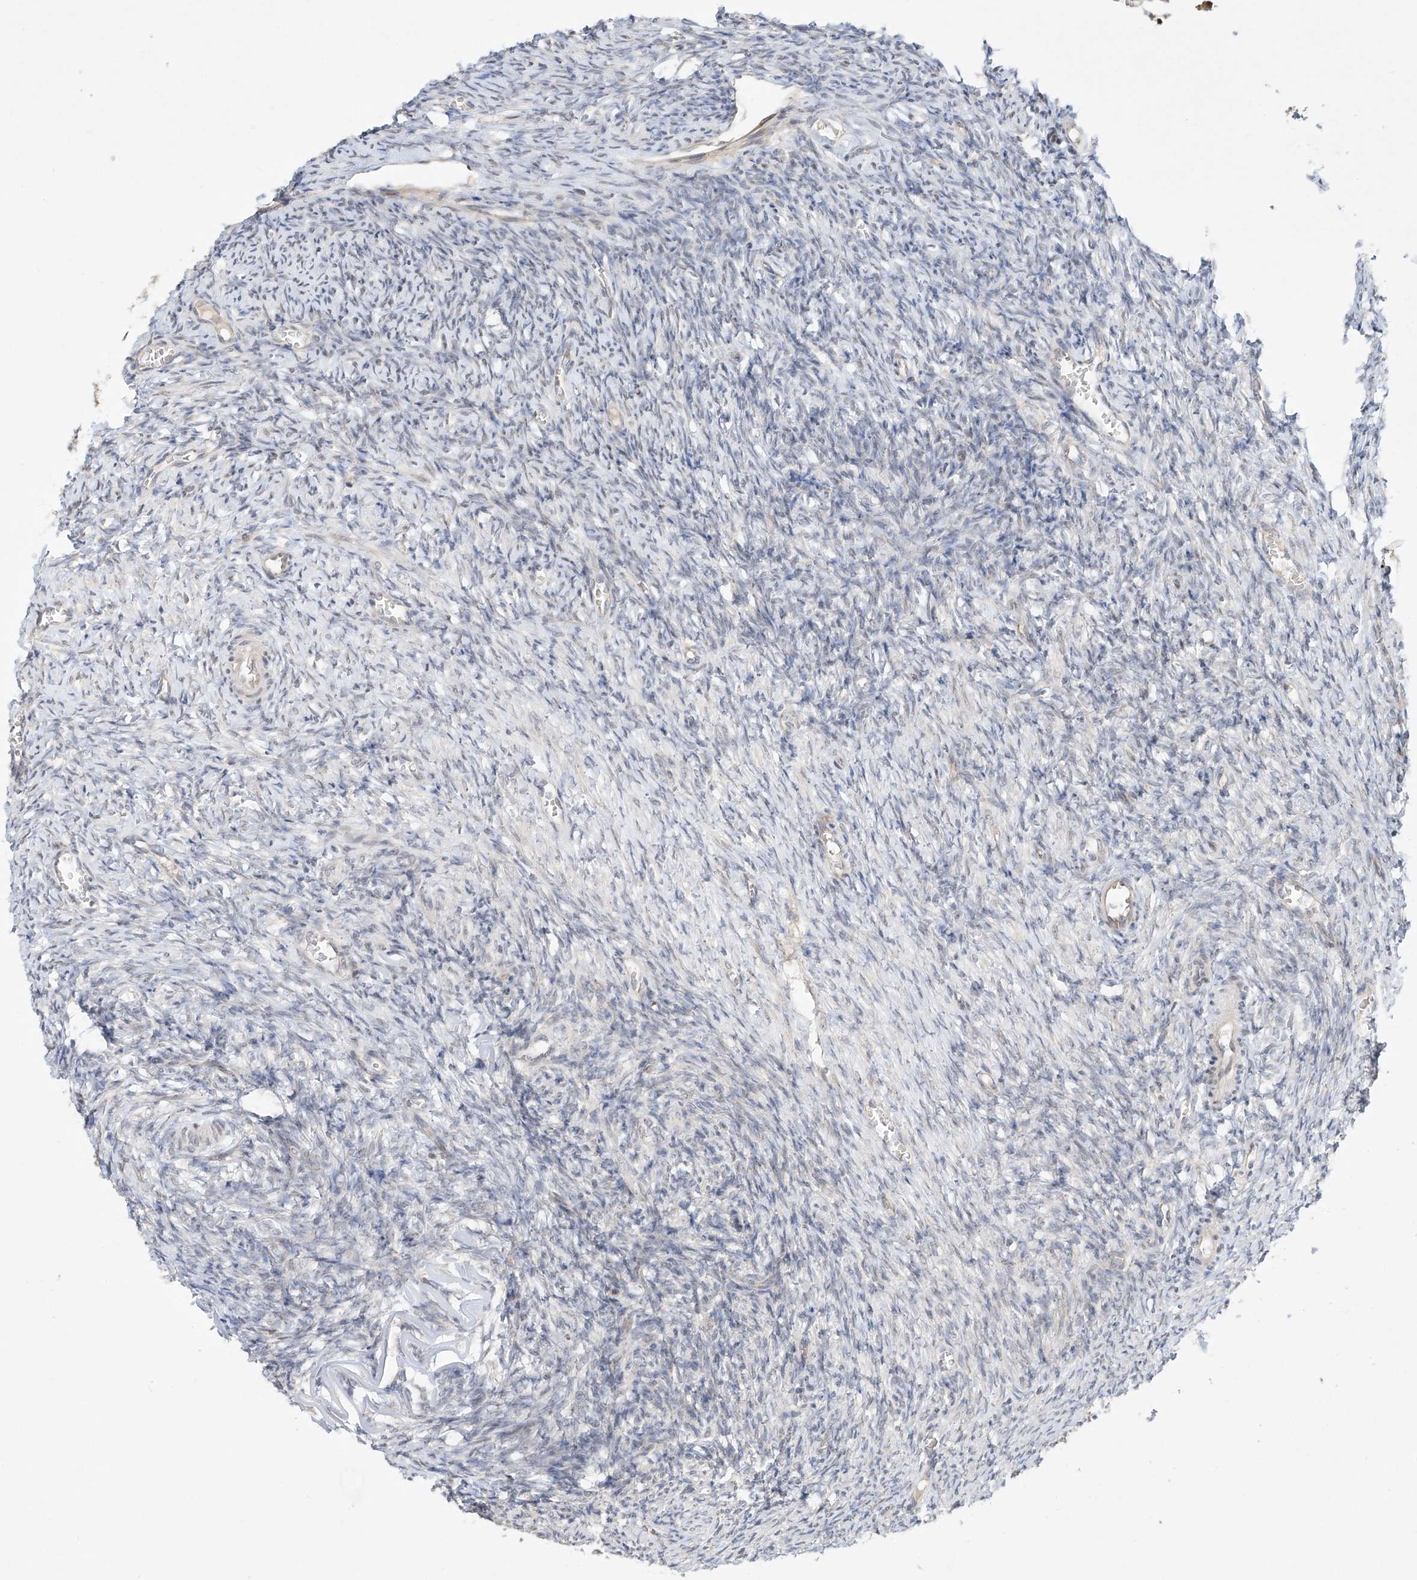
{"staining": {"intensity": "negative", "quantity": "none", "location": "none"}, "tissue": "ovary", "cell_type": "Ovarian stroma cells", "image_type": "normal", "snomed": [{"axis": "morphology", "description": "Normal tissue, NOS"}, {"axis": "topography", "description": "Ovary"}], "caption": "Human ovary stained for a protein using IHC demonstrates no positivity in ovarian stroma cells.", "gene": "TASP1", "patient": {"sex": "female", "age": 27}}